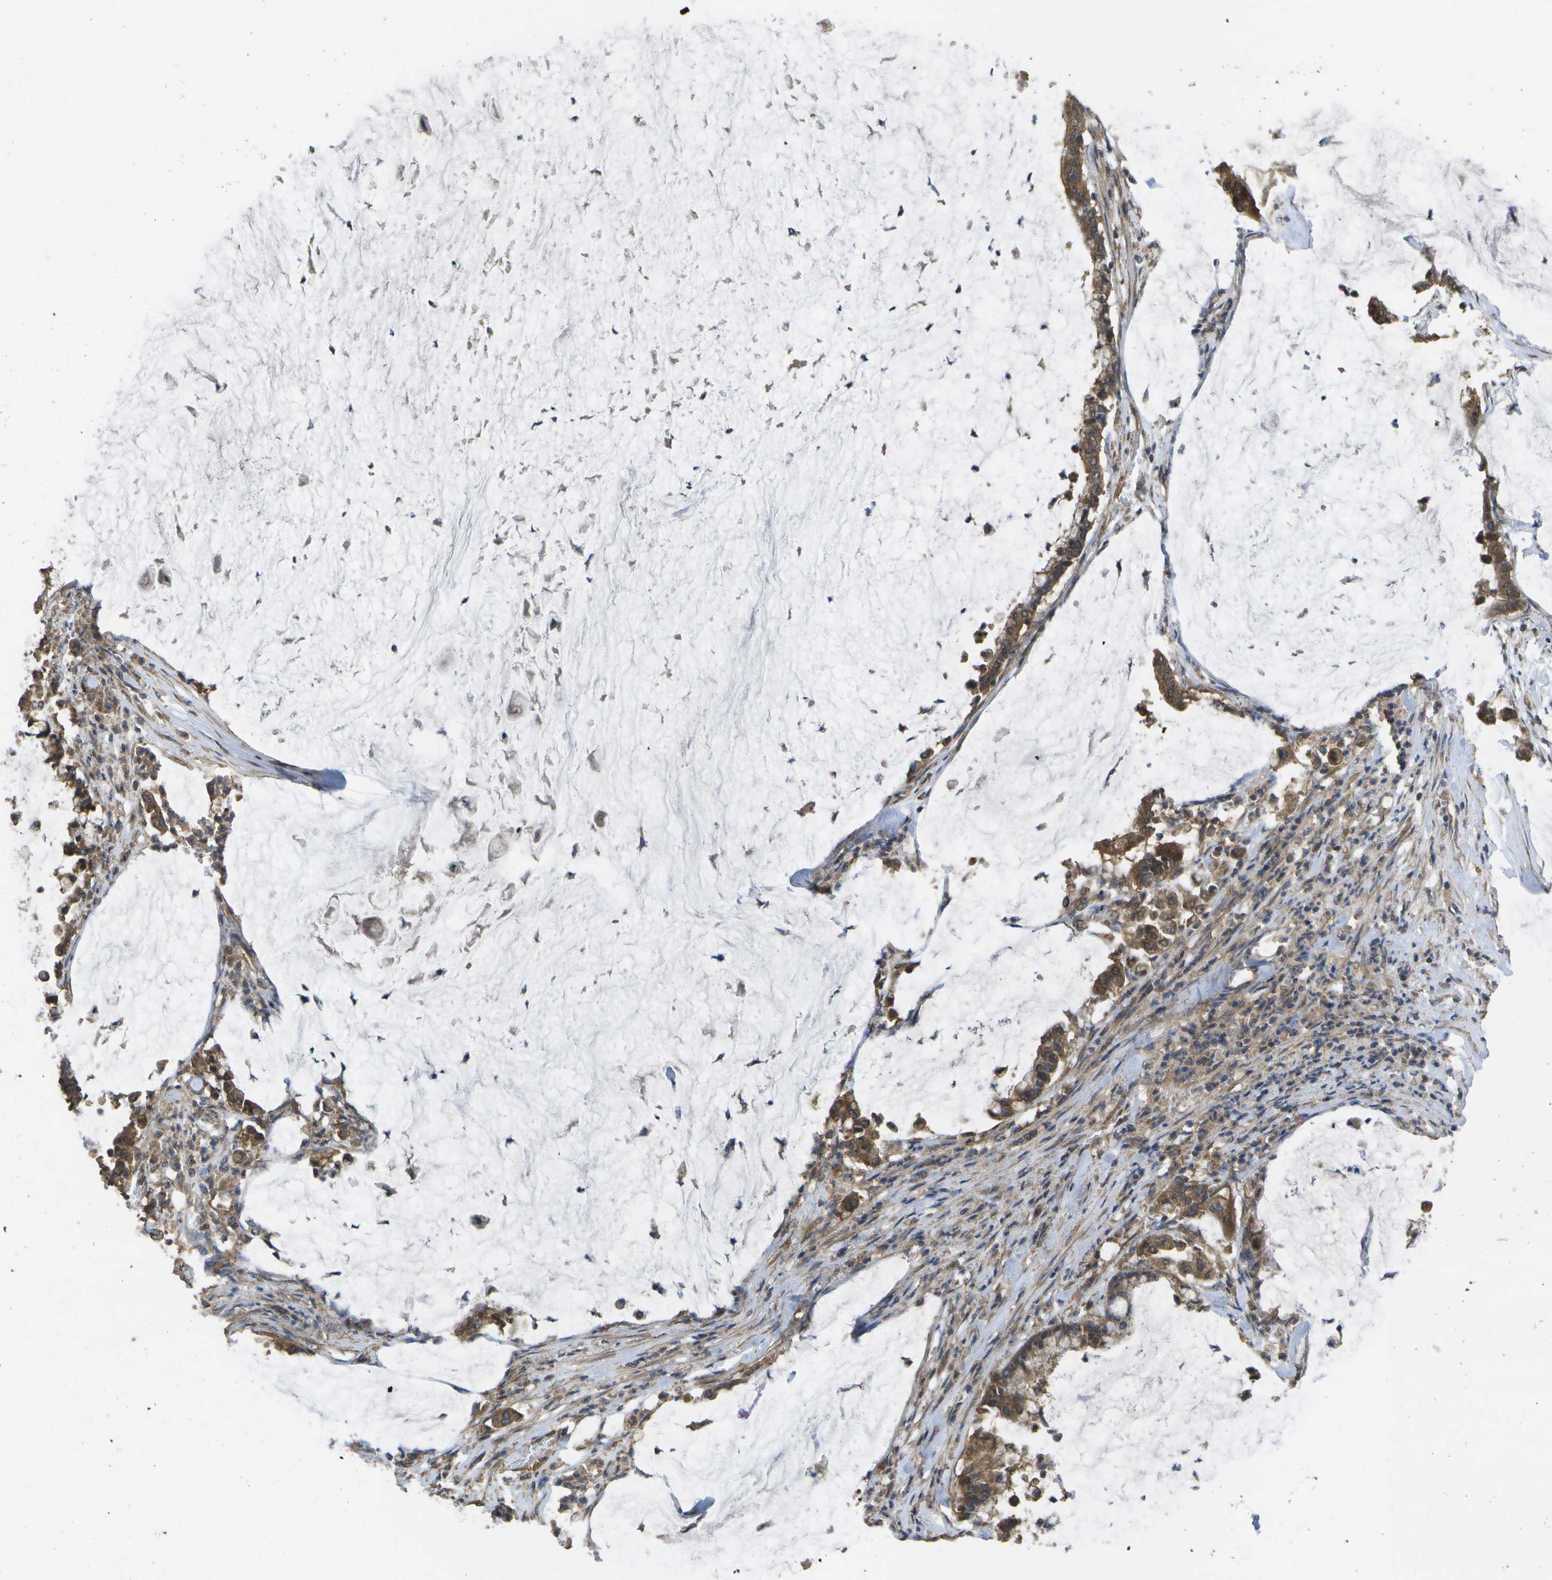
{"staining": {"intensity": "moderate", "quantity": ">75%", "location": "cytoplasmic/membranous"}, "tissue": "pancreatic cancer", "cell_type": "Tumor cells", "image_type": "cancer", "snomed": [{"axis": "morphology", "description": "Adenocarcinoma, NOS"}, {"axis": "topography", "description": "Pancreas"}], "caption": "There is medium levels of moderate cytoplasmic/membranous positivity in tumor cells of pancreatic adenocarcinoma, as demonstrated by immunohistochemical staining (brown color).", "gene": "SACS", "patient": {"sex": "male", "age": 41}}